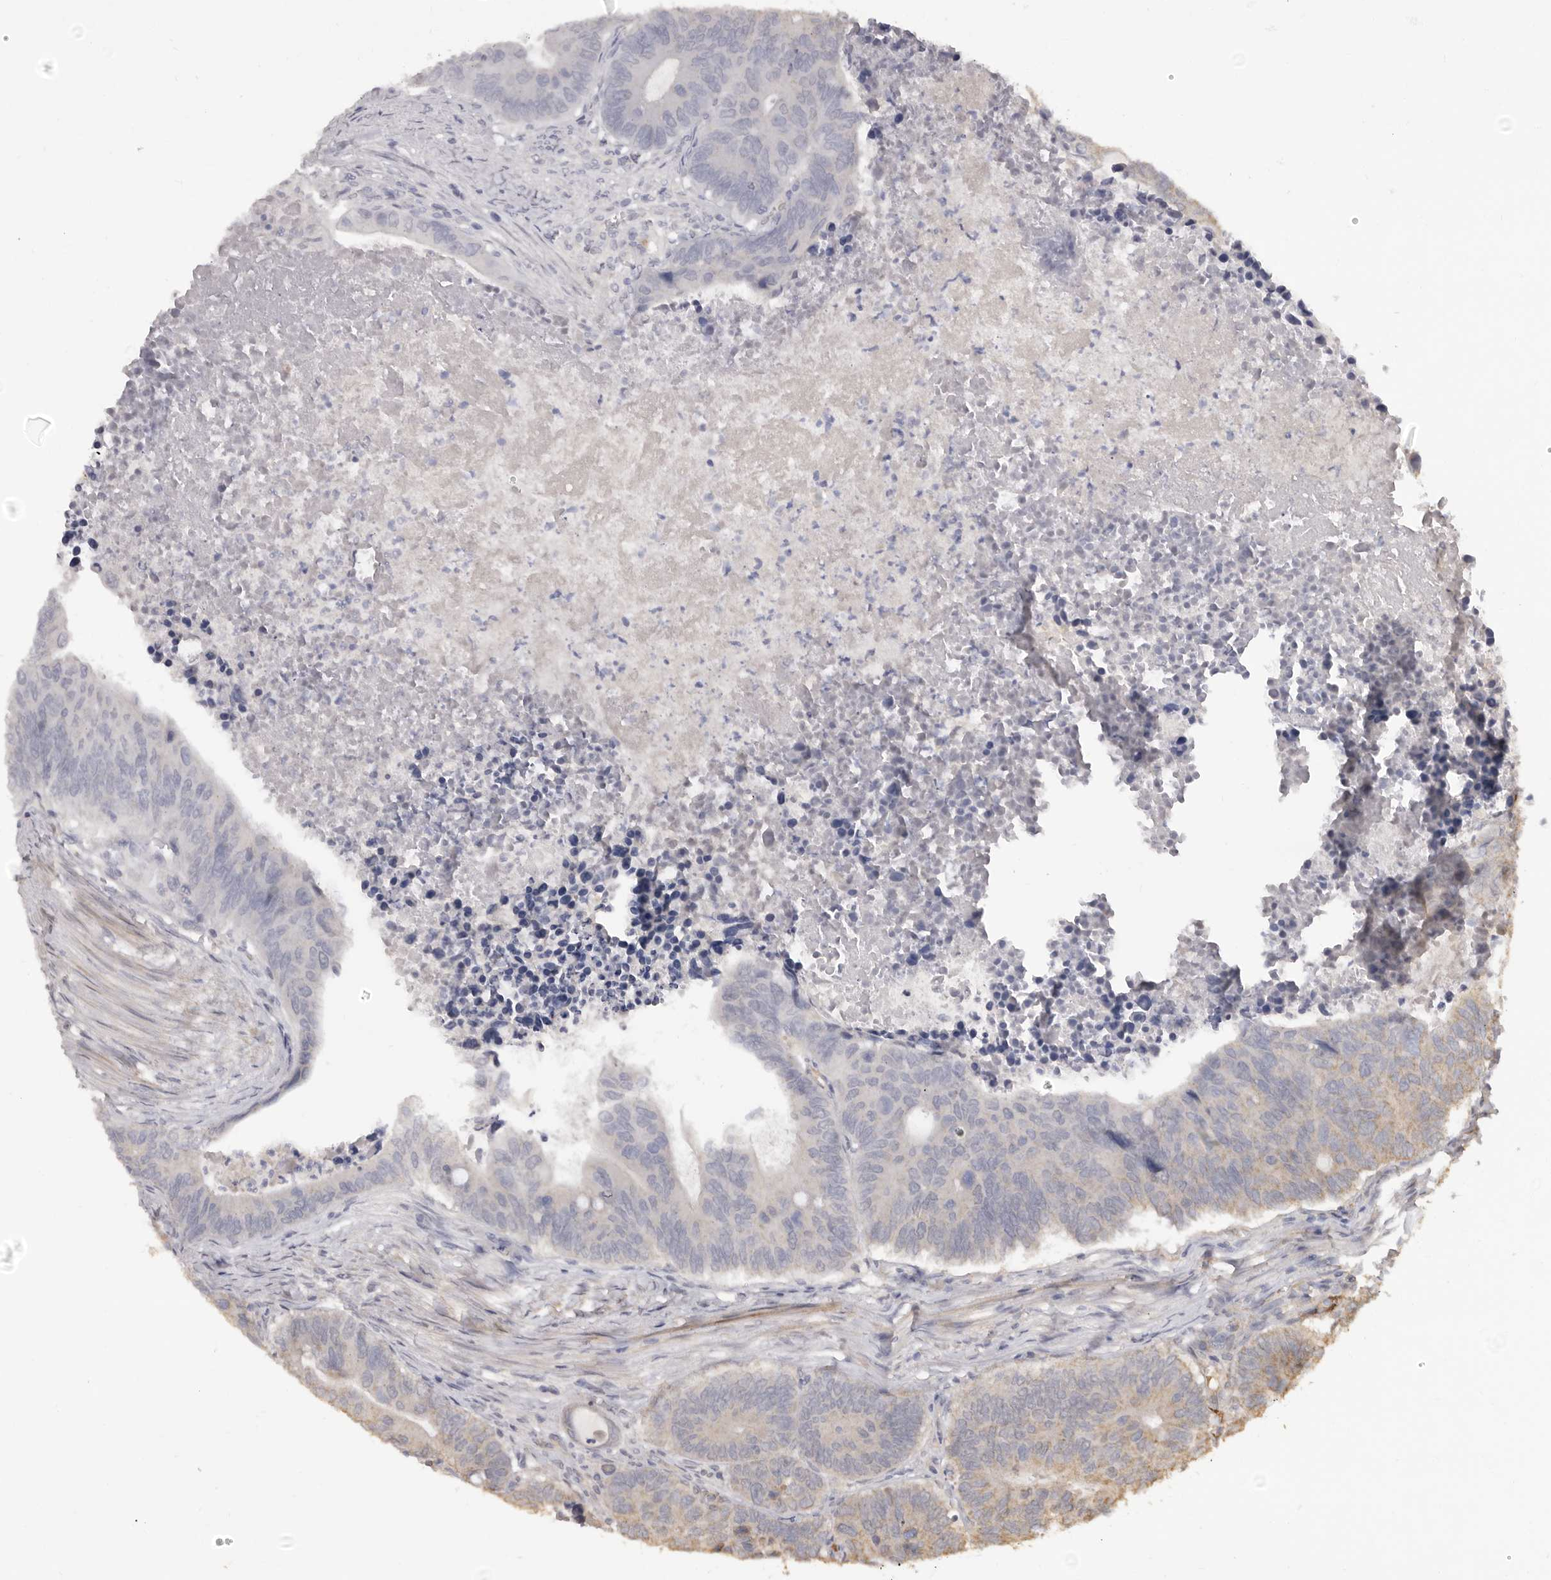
{"staining": {"intensity": "negative", "quantity": "none", "location": "none"}, "tissue": "colorectal cancer", "cell_type": "Tumor cells", "image_type": "cancer", "snomed": [{"axis": "morphology", "description": "Adenocarcinoma, NOS"}, {"axis": "topography", "description": "Colon"}], "caption": "This is an immunohistochemistry micrograph of human colorectal cancer (adenocarcinoma). There is no expression in tumor cells.", "gene": "INAVA", "patient": {"sex": "male", "age": 87}}